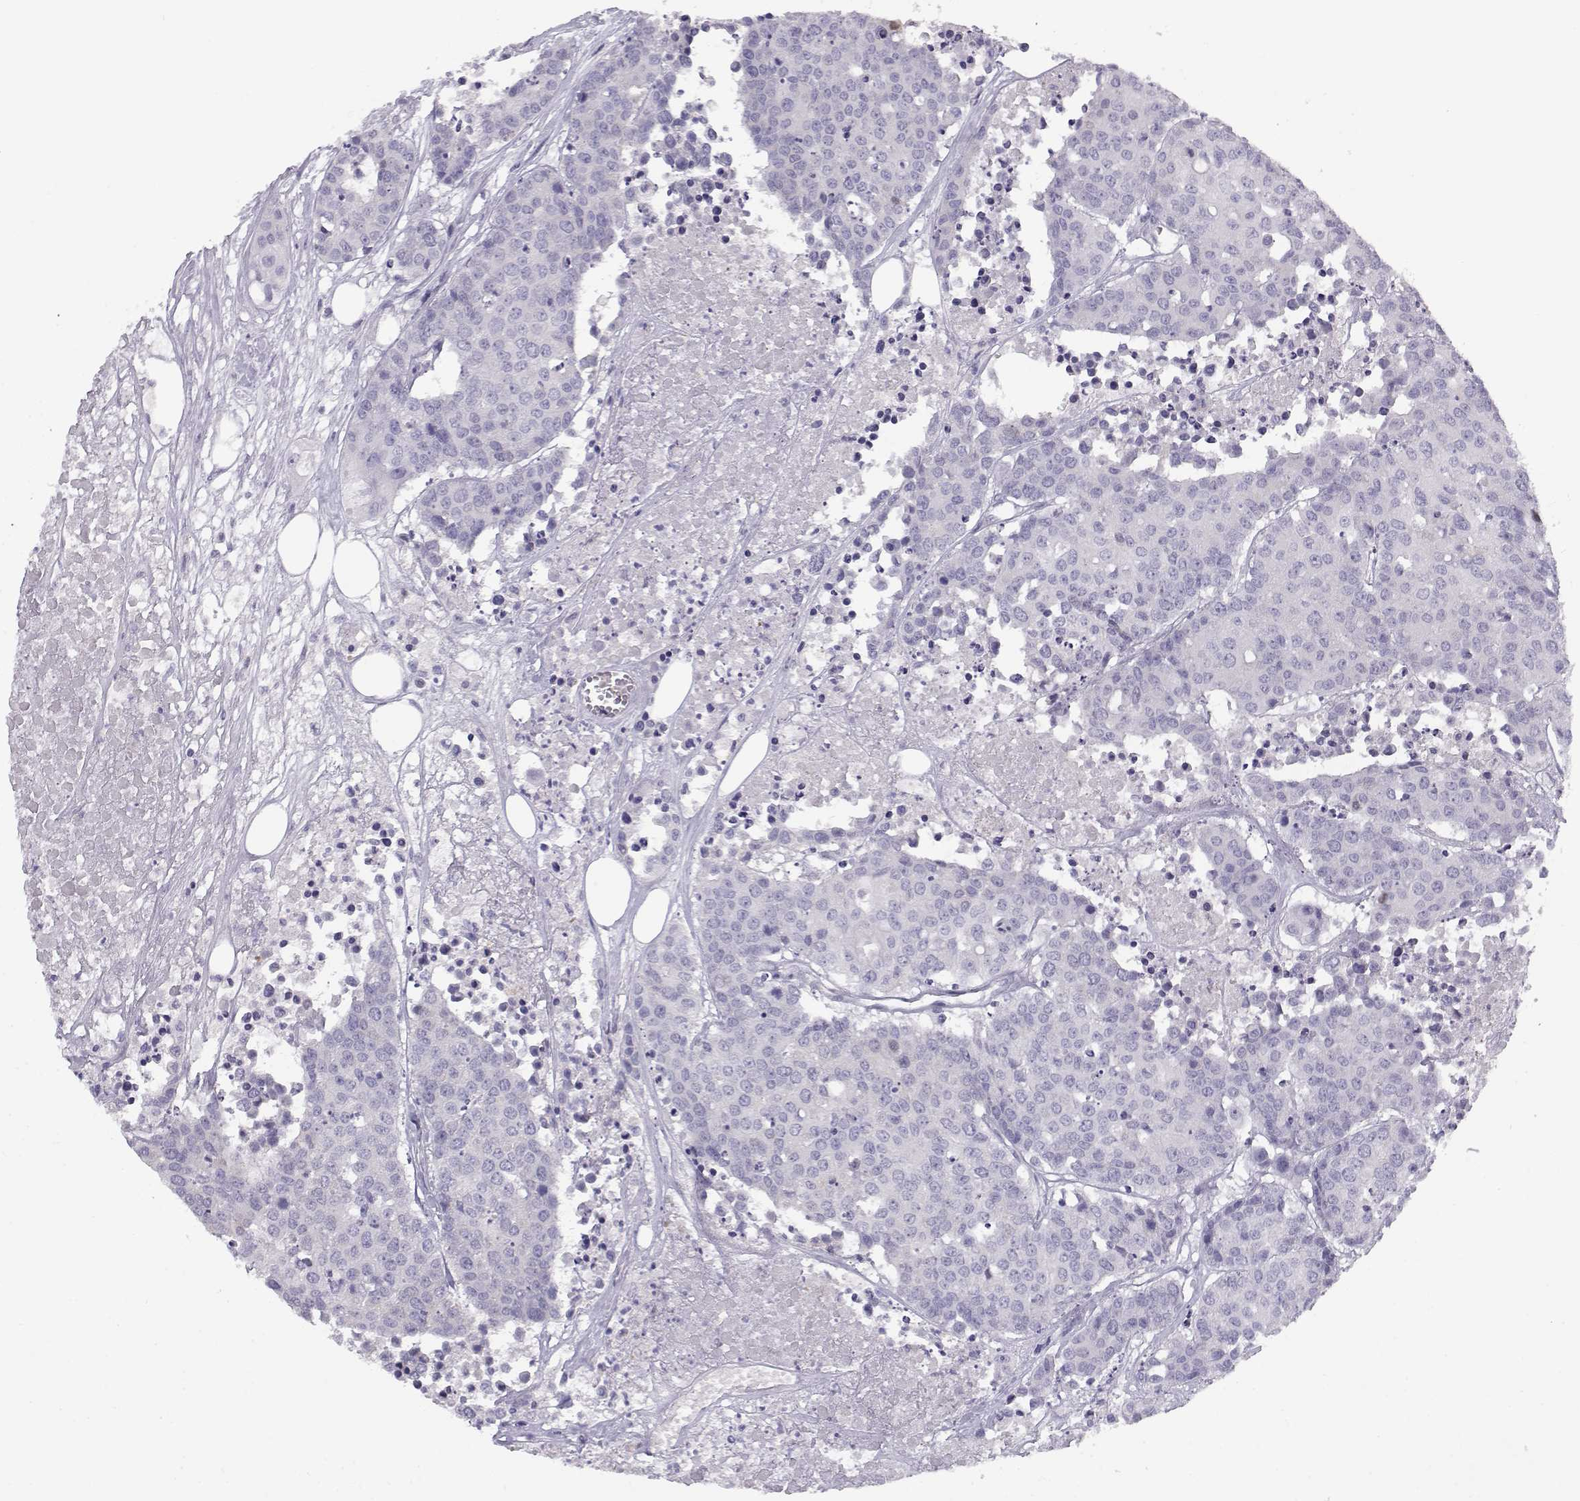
{"staining": {"intensity": "negative", "quantity": "none", "location": "none"}, "tissue": "carcinoid", "cell_type": "Tumor cells", "image_type": "cancer", "snomed": [{"axis": "morphology", "description": "Carcinoid, malignant, NOS"}, {"axis": "topography", "description": "Colon"}], "caption": "This is an IHC image of carcinoid. There is no staining in tumor cells.", "gene": "MYO1A", "patient": {"sex": "male", "age": 81}}